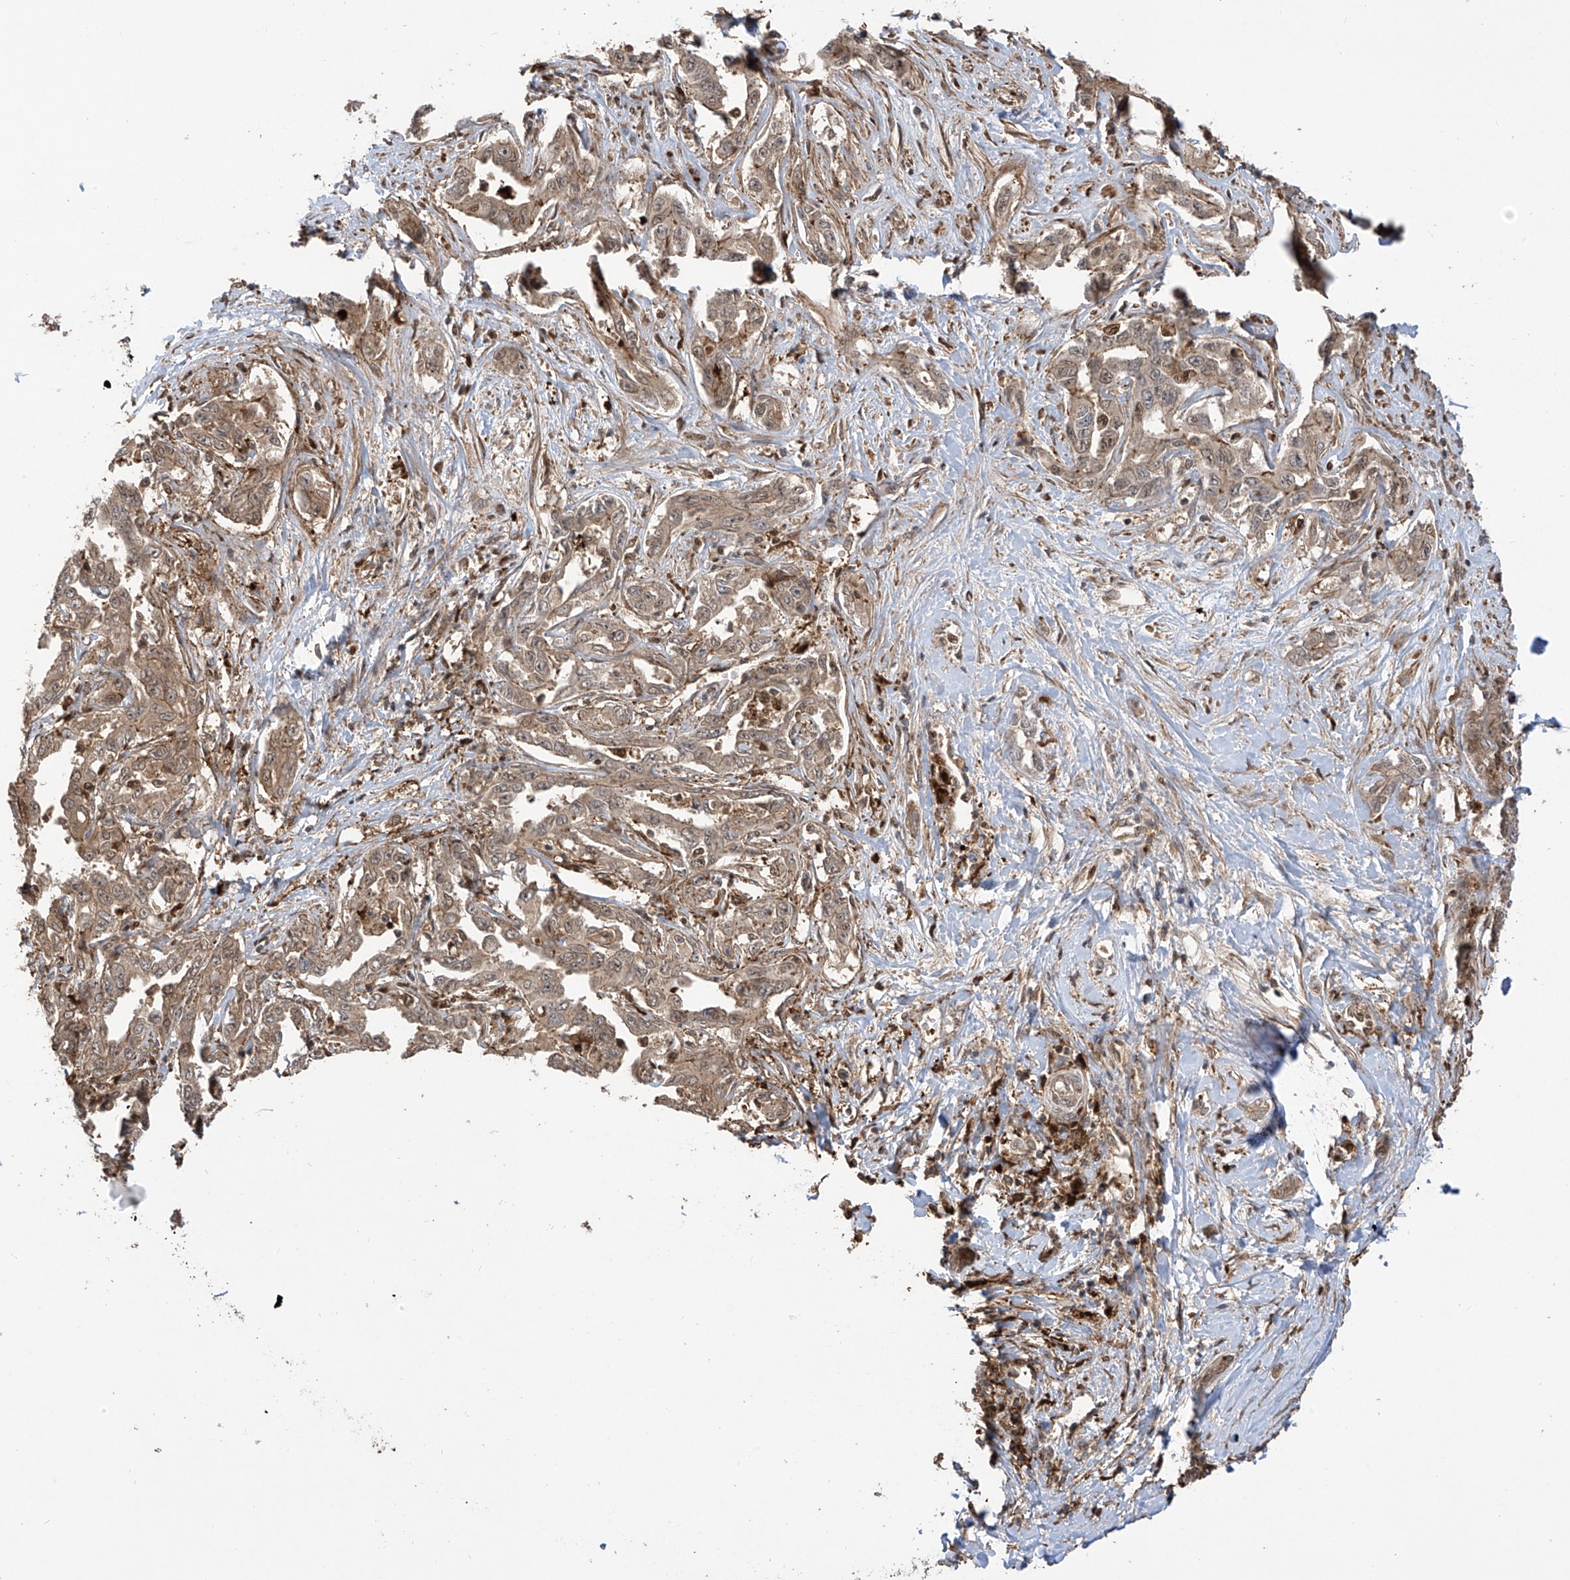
{"staining": {"intensity": "weak", "quantity": ">75%", "location": "cytoplasmic/membranous"}, "tissue": "liver cancer", "cell_type": "Tumor cells", "image_type": "cancer", "snomed": [{"axis": "morphology", "description": "Cholangiocarcinoma"}, {"axis": "topography", "description": "Liver"}], "caption": "The immunohistochemical stain shows weak cytoplasmic/membranous expression in tumor cells of liver cancer tissue.", "gene": "ATAD2B", "patient": {"sex": "male", "age": 59}}